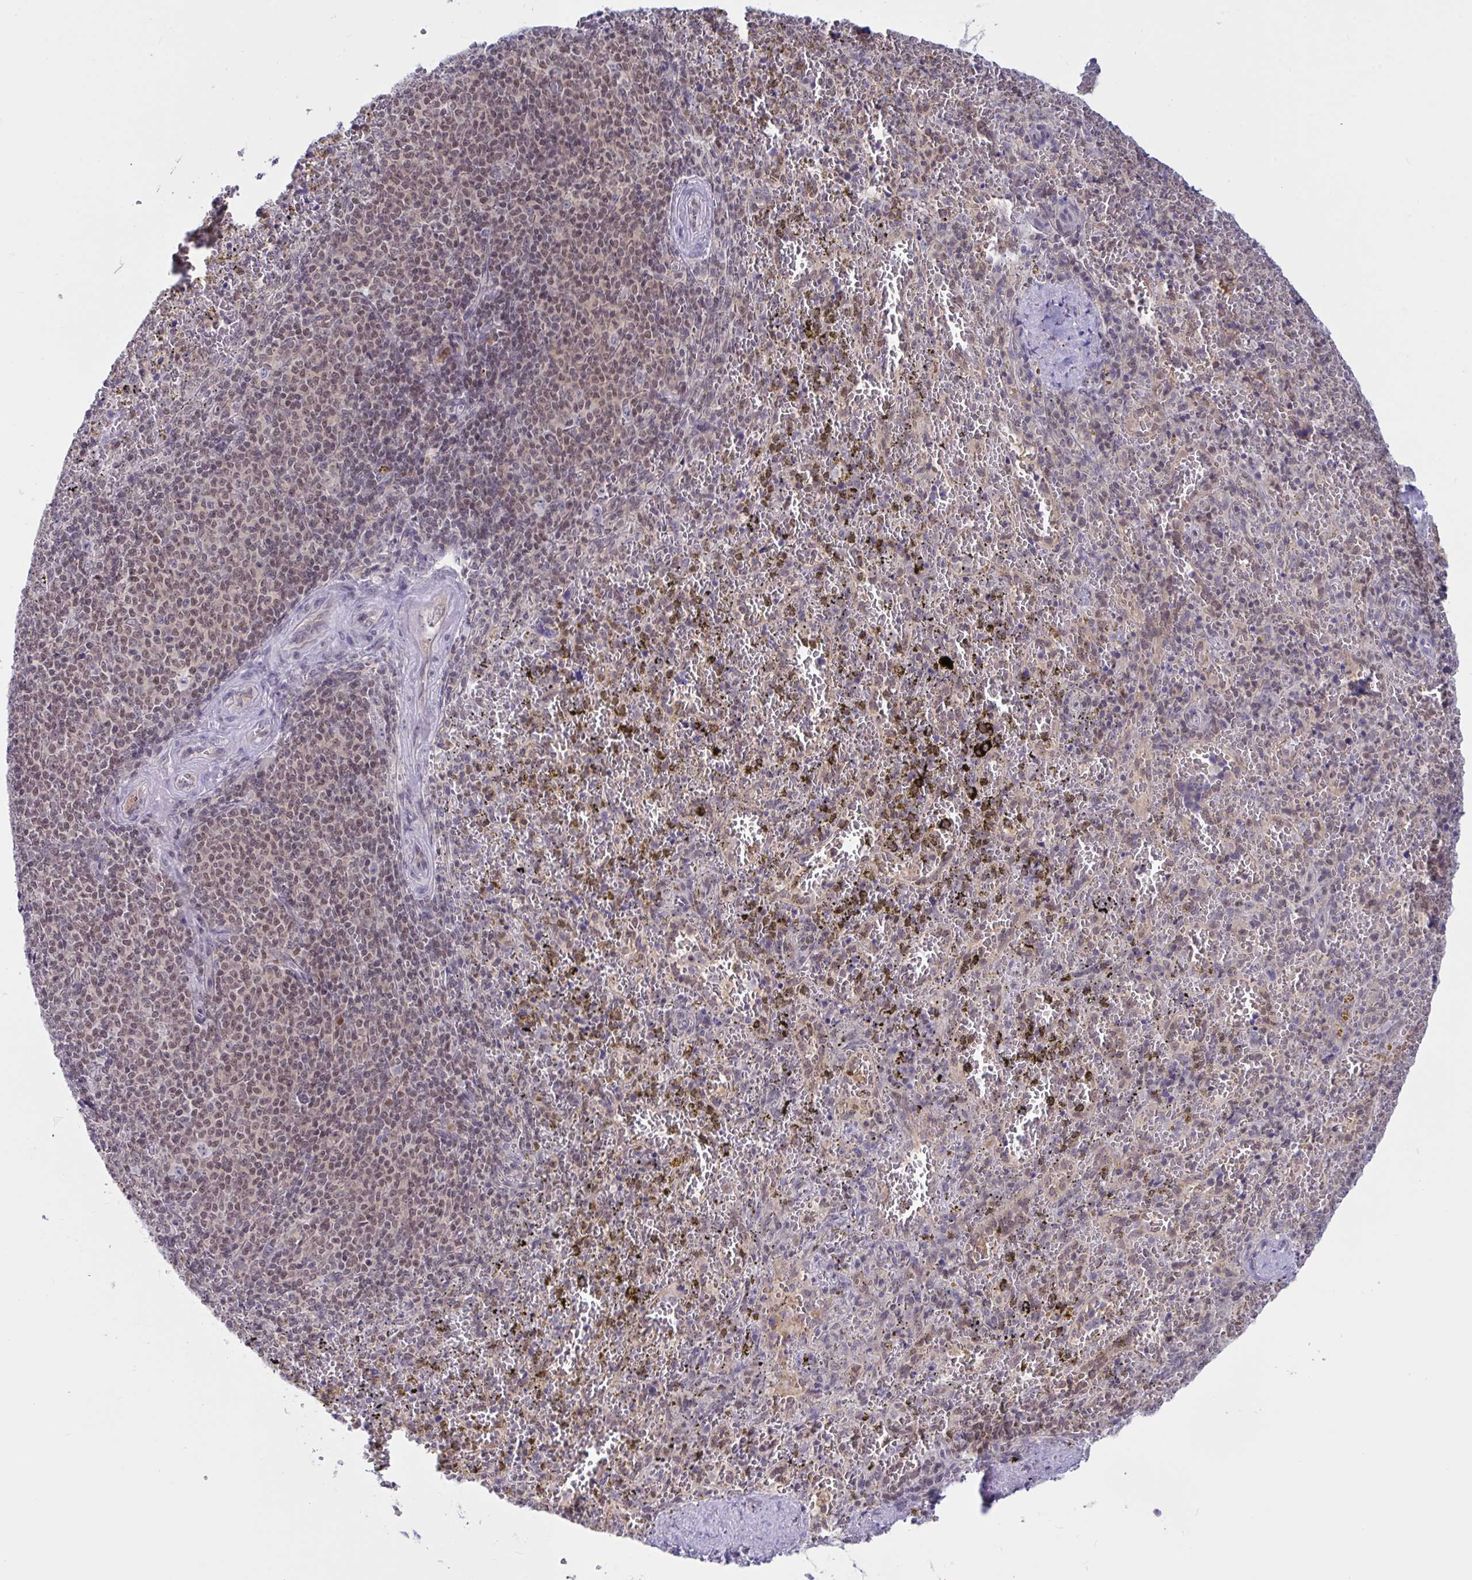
{"staining": {"intensity": "weak", "quantity": "25%-75%", "location": "nuclear"}, "tissue": "spleen", "cell_type": "Cells in red pulp", "image_type": "normal", "snomed": [{"axis": "morphology", "description": "Normal tissue, NOS"}, {"axis": "topography", "description": "Spleen"}], "caption": "Immunohistochemistry of normal spleen demonstrates low levels of weak nuclear expression in approximately 25%-75% of cells in red pulp.", "gene": "TSN", "patient": {"sex": "female", "age": 50}}